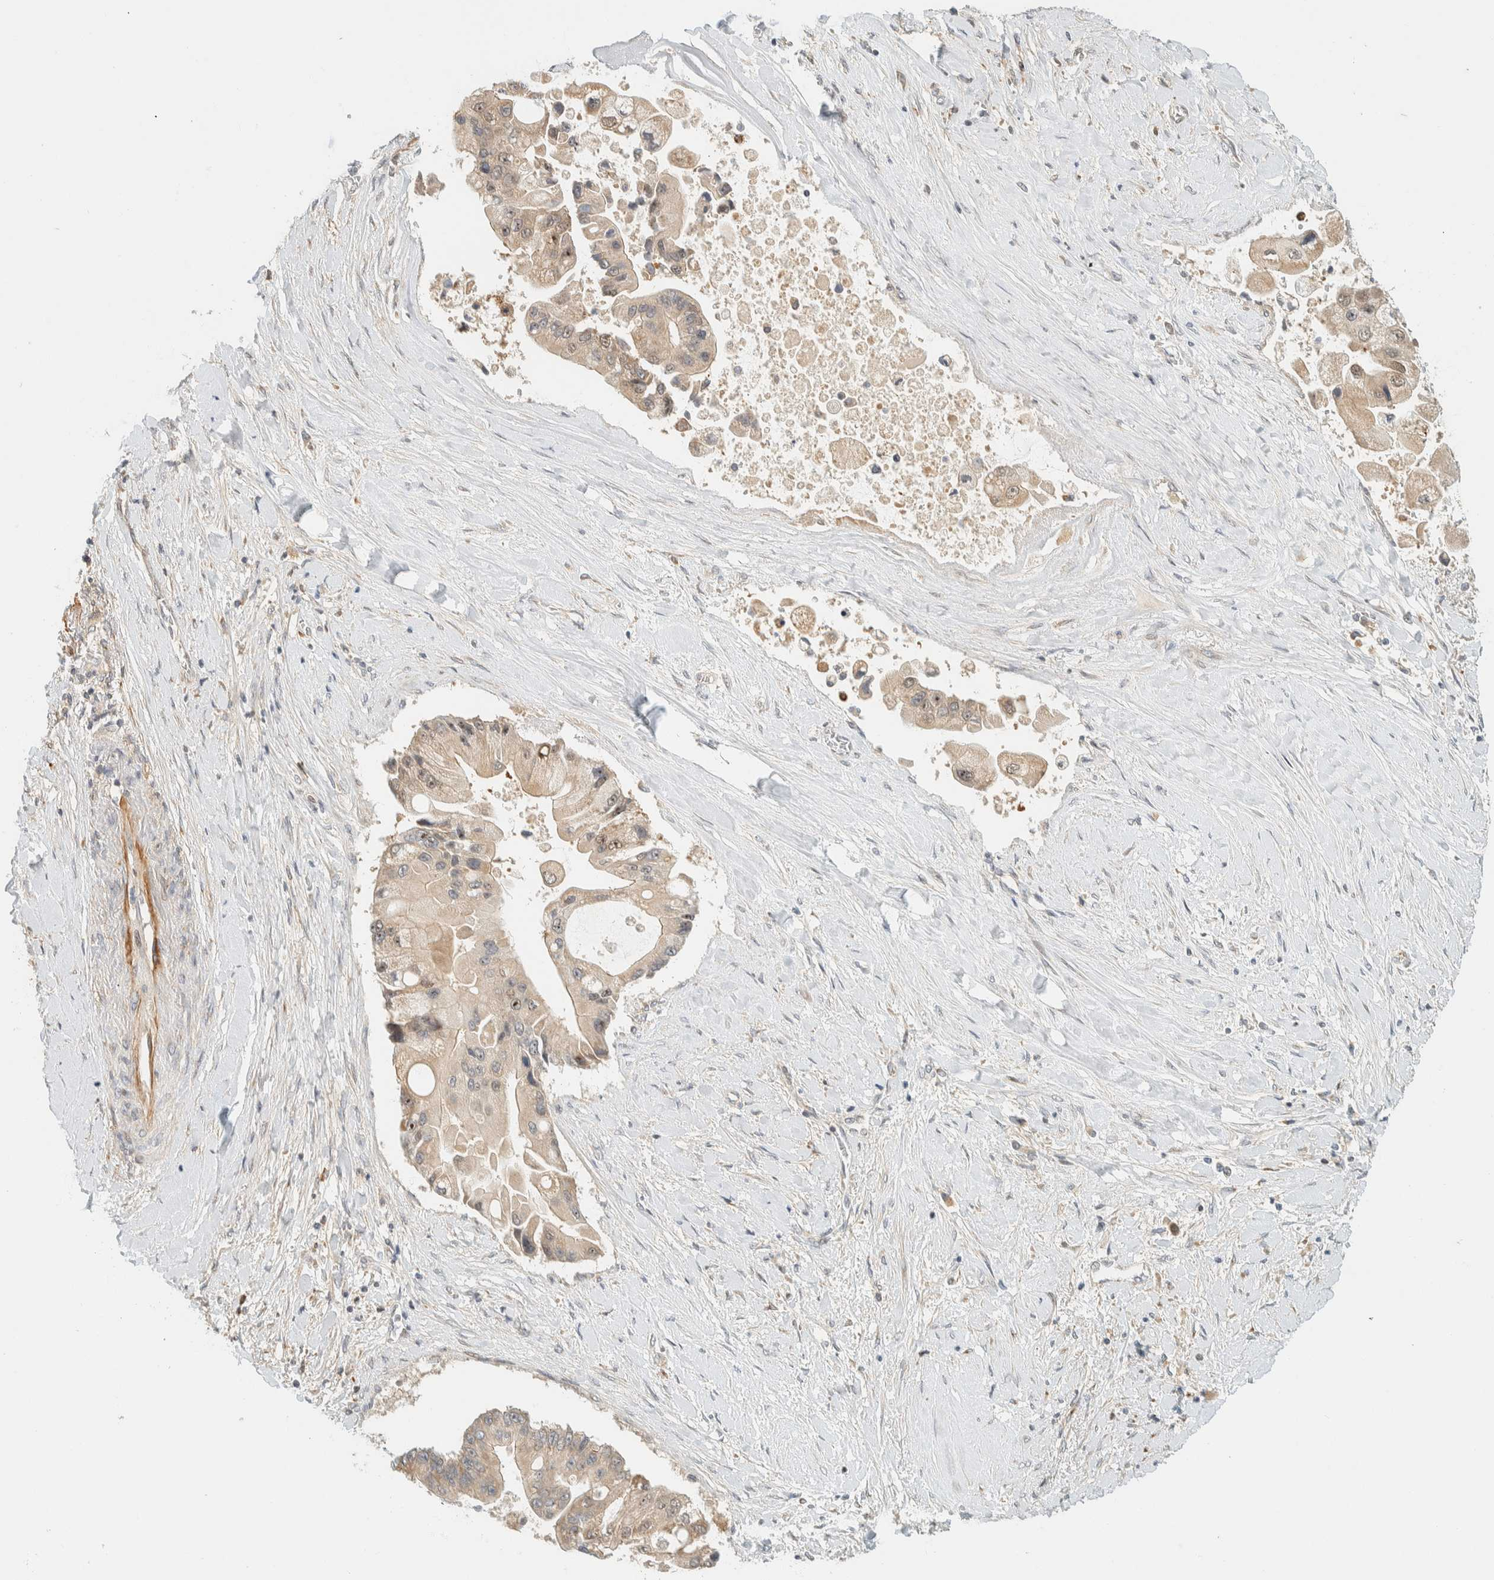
{"staining": {"intensity": "weak", "quantity": ">75%", "location": "cytoplasmic/membranous,nuclear"}, "tissue": "liver cancer", "cell_type": "Tumor cells", "image_type": "cancer", "snomed": [{"axis": "morphology", "description": "Cholangiocarcinoma"}, {"axis": "topography", "description": "Liver"}], "caption": "Weak cytoplasmic/membranous and nuclear protein positivity is present in approximately >75% of tumor cells in liver cancer (cholangiocarcinoma).", "gene": "CCDC171", "patient": {"sex": "male", "age": 50}}